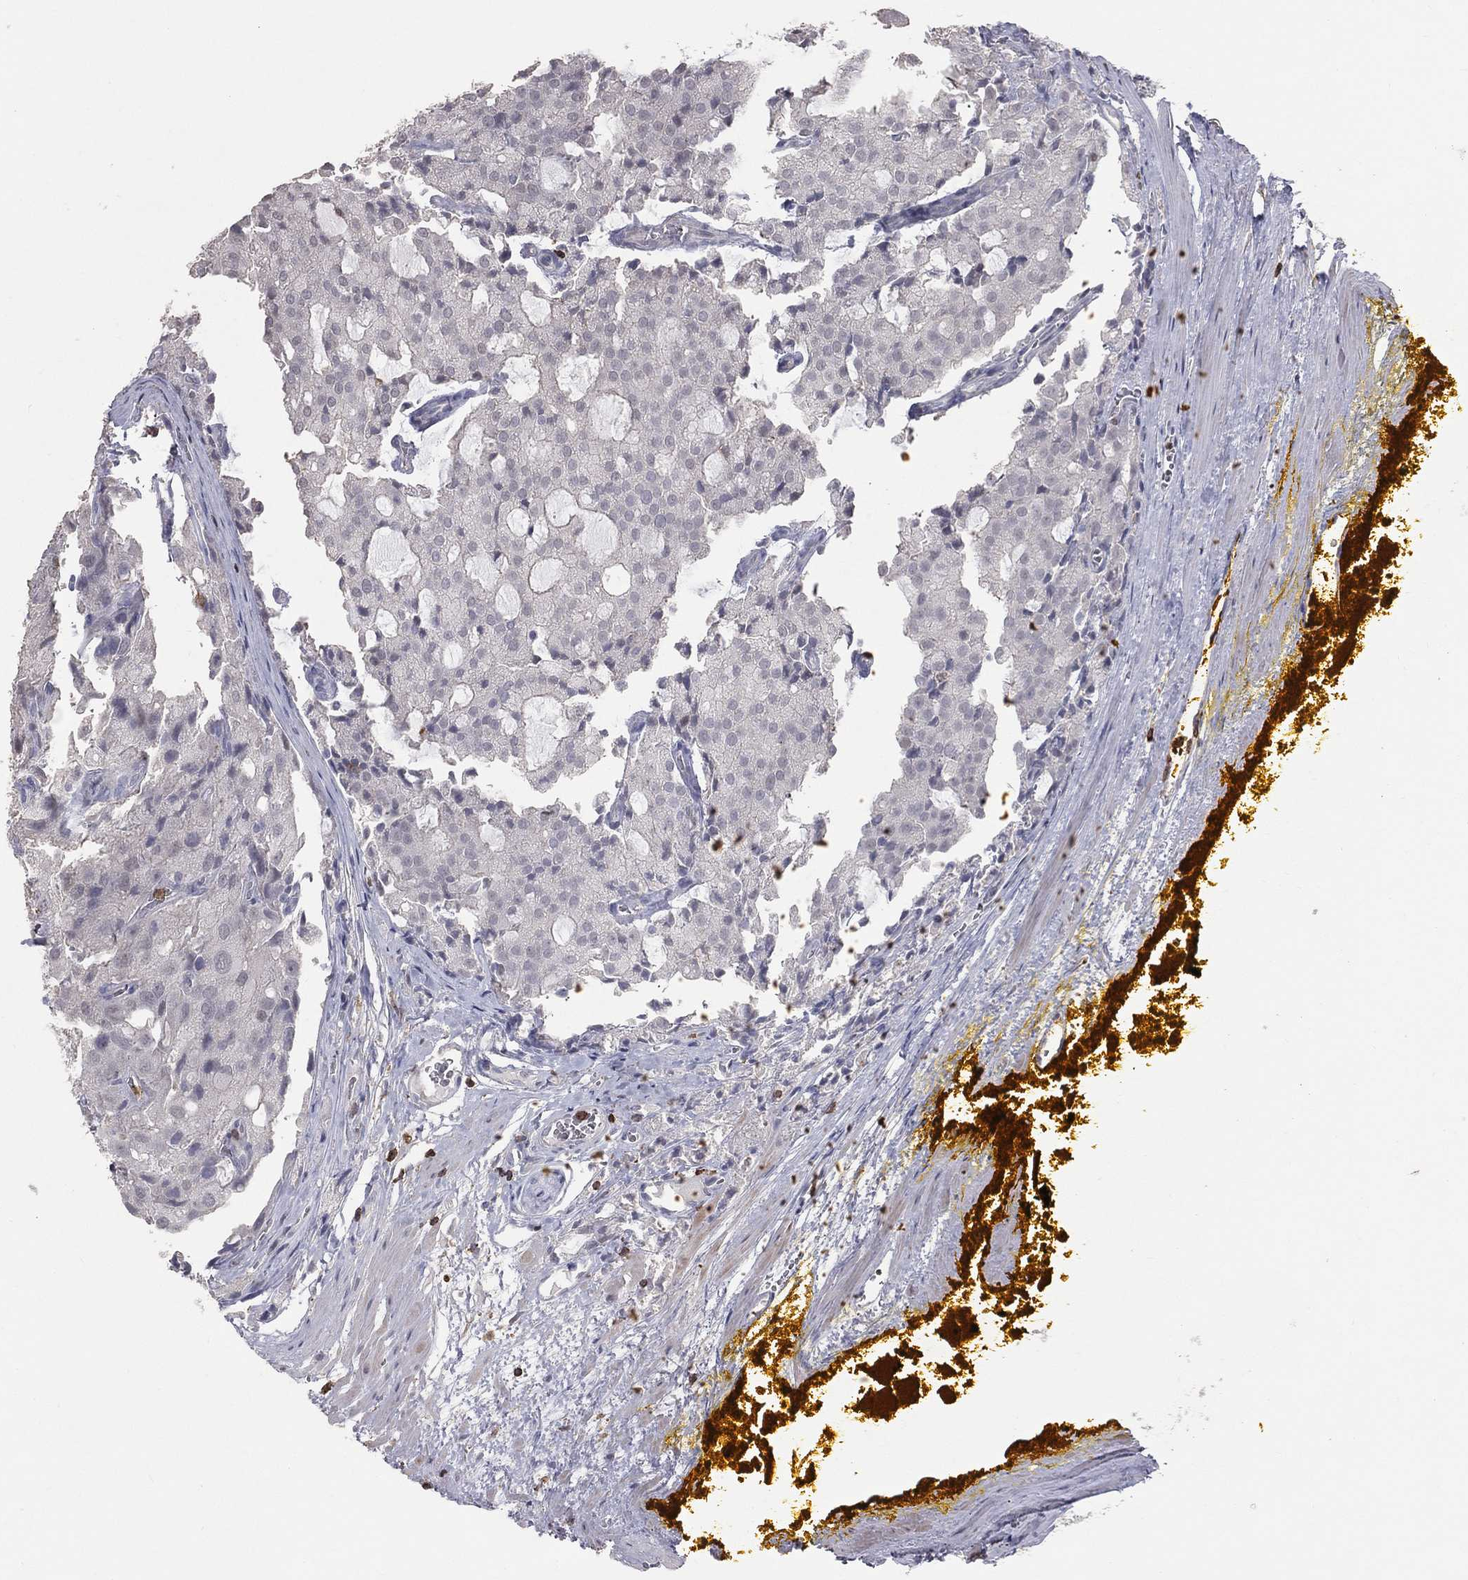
{"staining": {"intensity": "negative", "quantity": "none", "location": "none"}, "tissue": "prostate cancer", "cell_type": "Tumor cells", "image_type": "cancer", "snomed": [{"axis": "morphology", "description": "Adenocarcinoma, NOS"}, {"axis": "topography", "description": "Prostate and seminal vesicle, NOS"}, {"axis": "topography", "description": "Prostate"}], "caption": "There is no significant positivity in tumor cells of prostate cancer.", "gene": "PSTPIP1", "patient": {"sex": "male", "age": 67}}